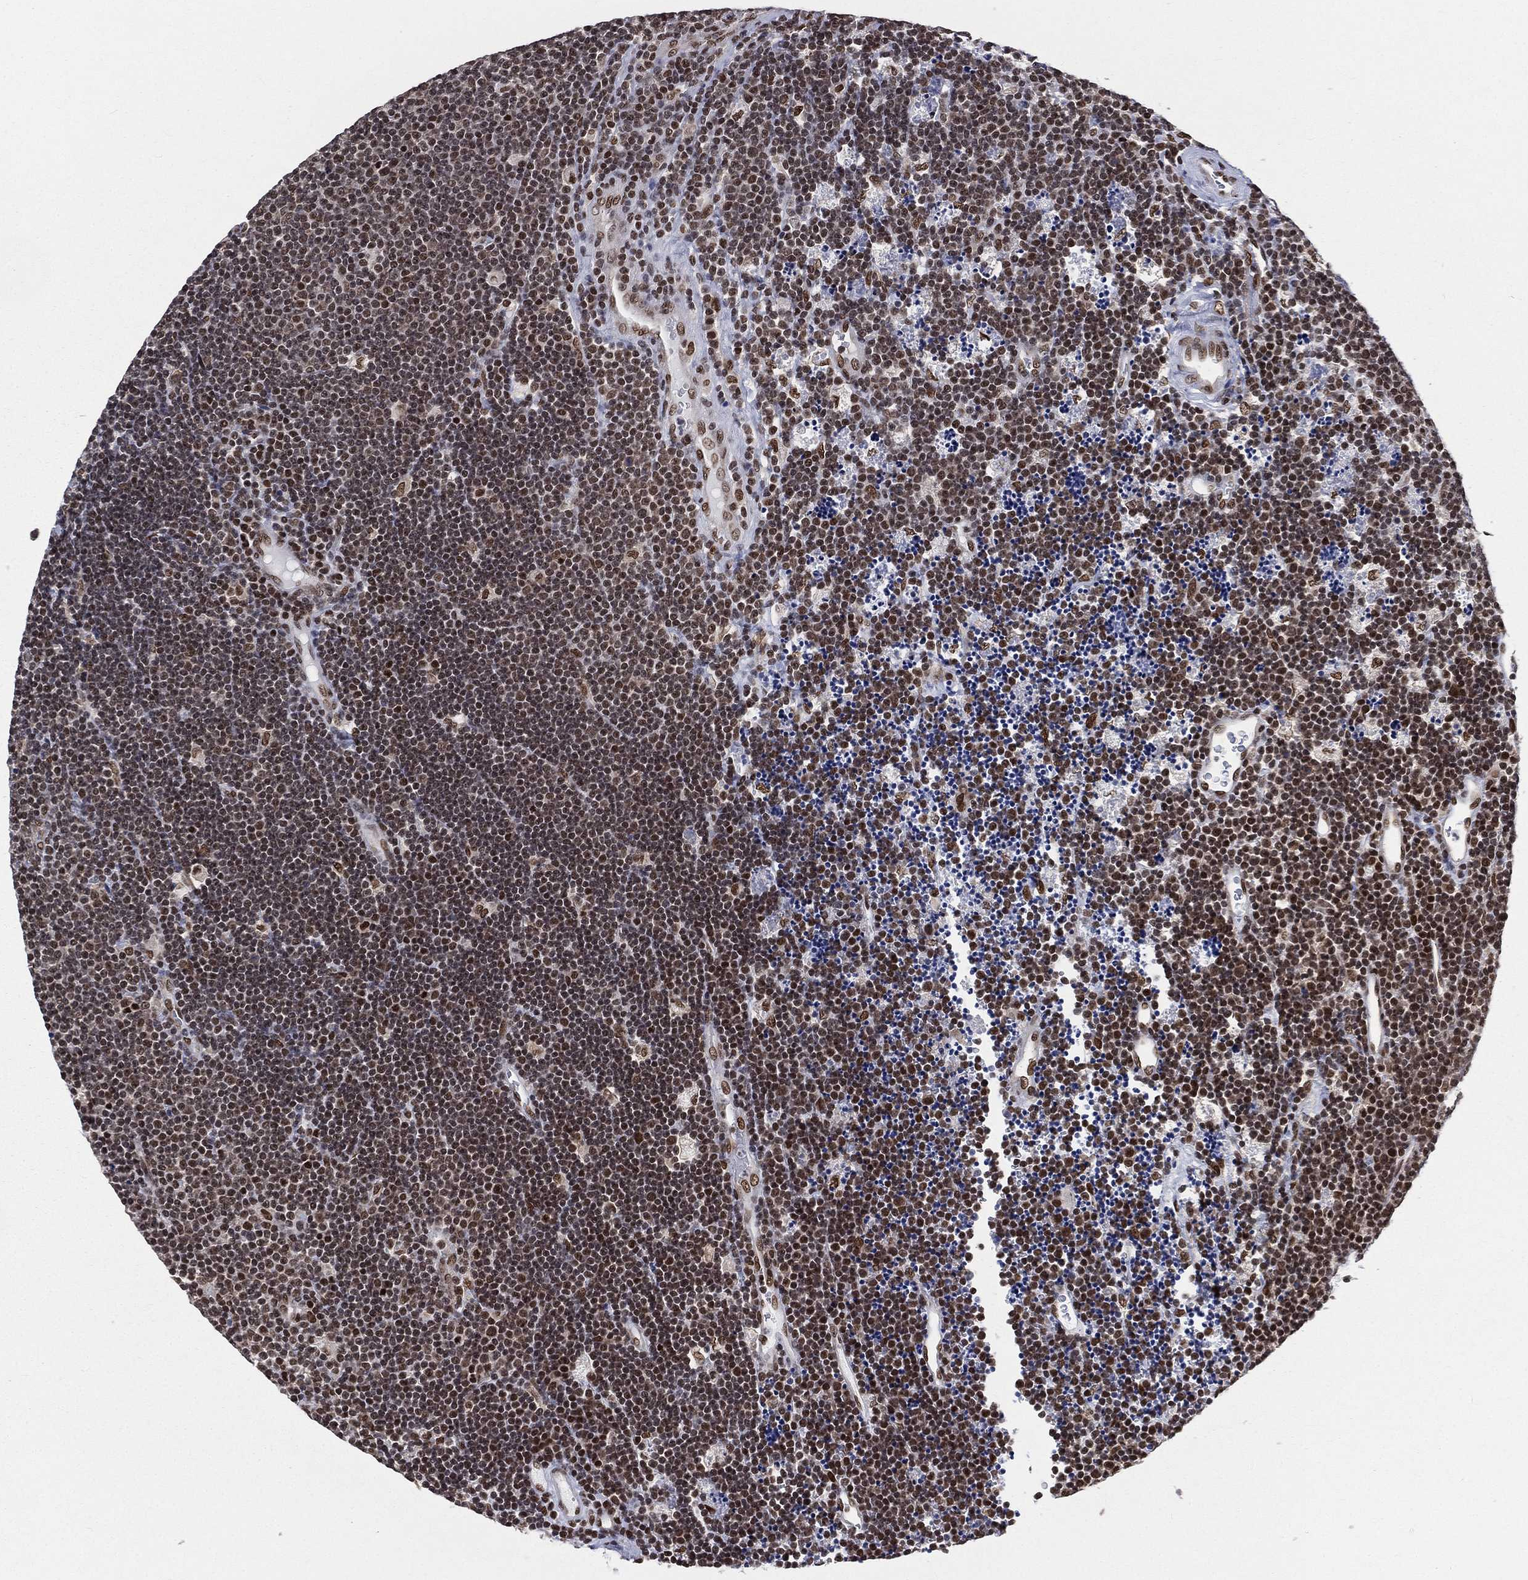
{"staining": {"intensity": "moderate", "quantity": ">75%", "location": "nuclear"}, "tissue": "lymphoma", "cell_type": "Tumor cells", "image_type": "cancer", "snomed": [{"axis": "morphology", "description": "Malignant lymphoma, non-Hodgkin's type, Low grade"}, {"axis": "topography", "description": "Brain"}], "caption": "About >75% of tumor cells in human low-grade malignant lymphoma, non-Hodgkin's type demonstrate moderate nuclear protein expression as visualized by brown immunohistochemical staining.", "gene": "FUBP3", "patient": {"sex": "female", "age": 66}}